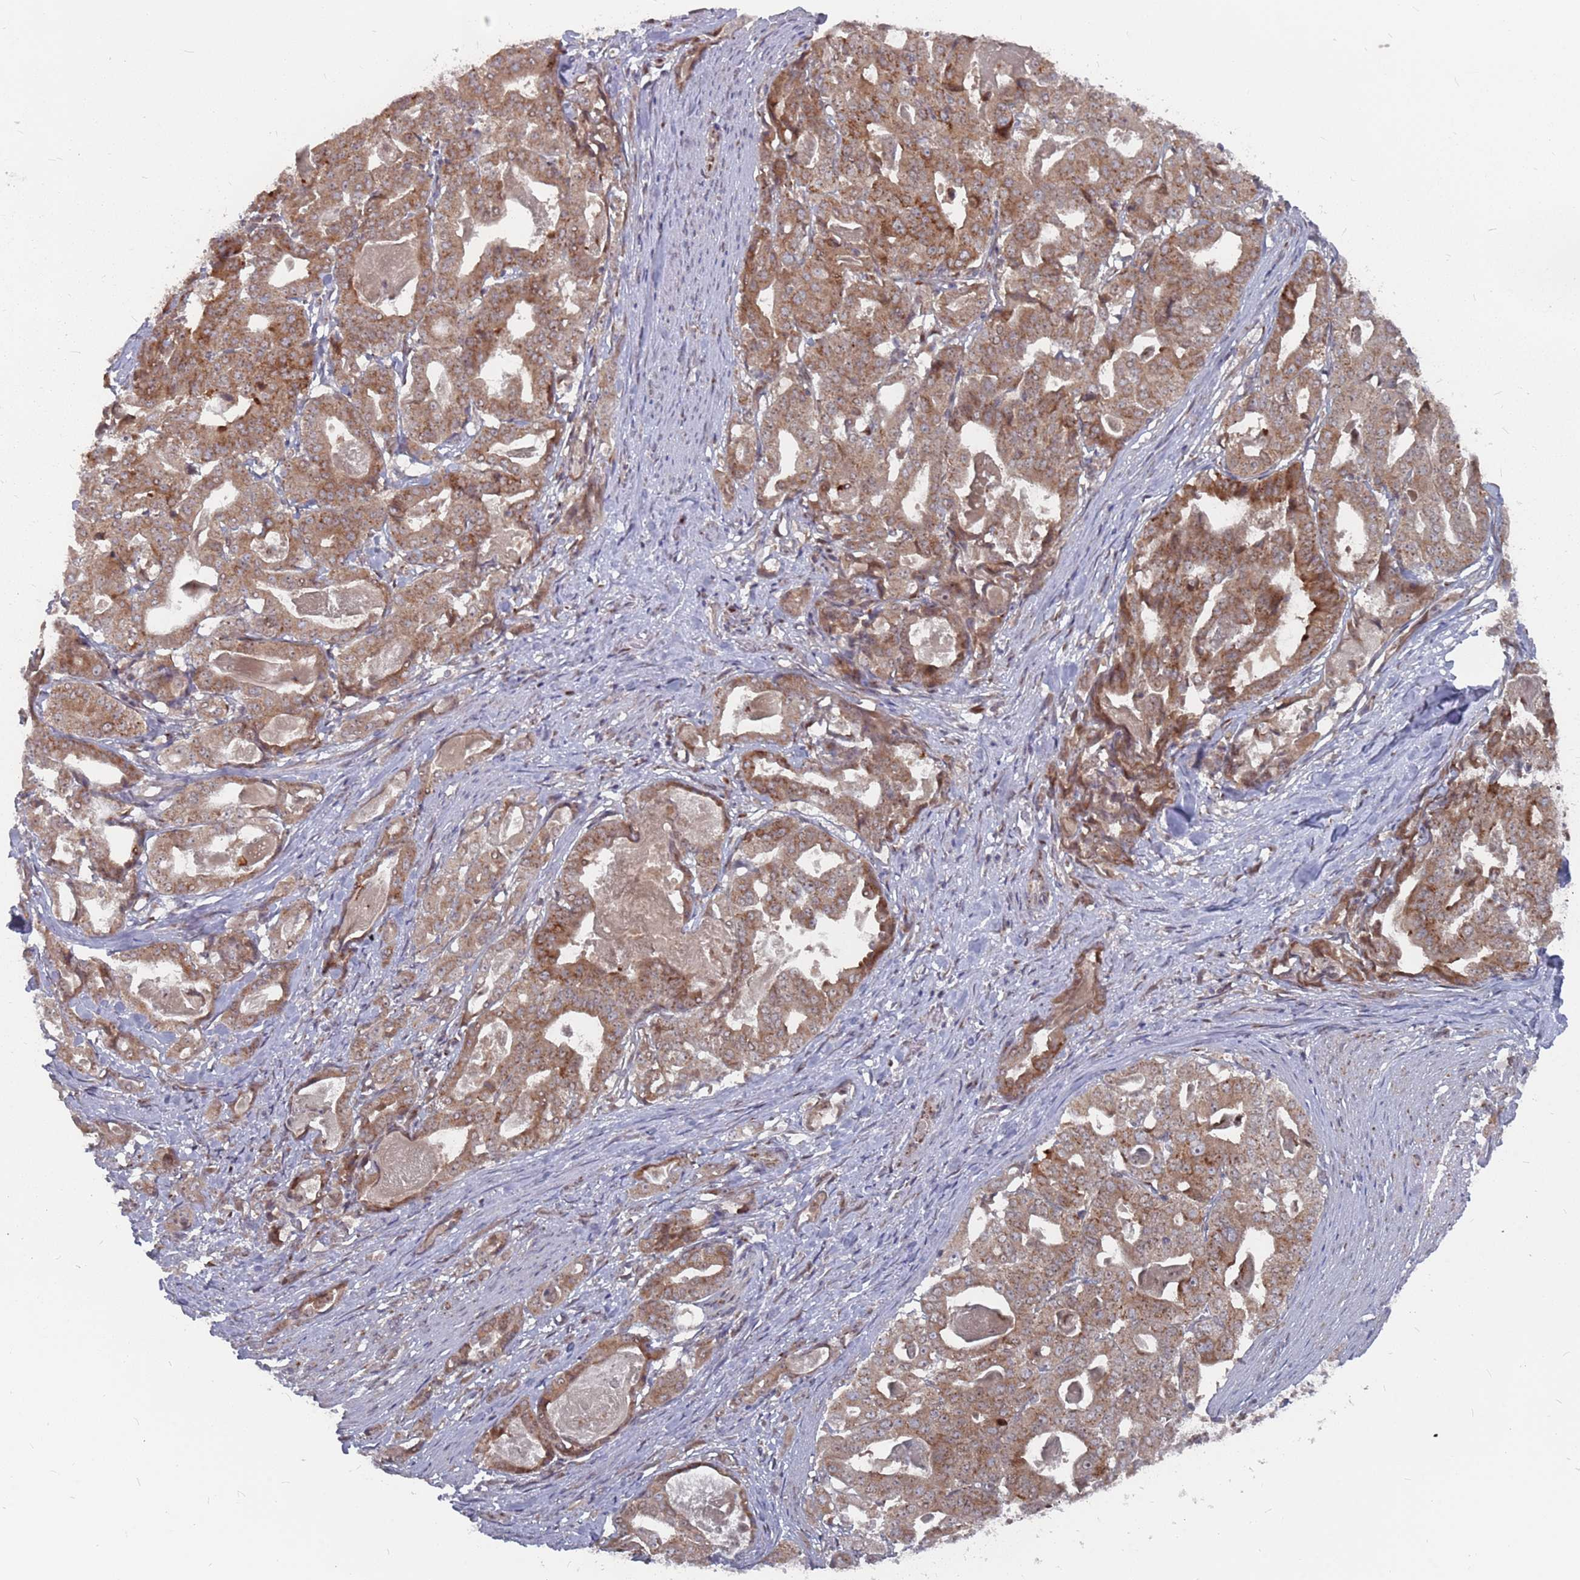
{"staining": {"intensity": "moderate", "quantity": ">75%", "location": "cytoplasmic/membranous"}, "tissue": "stomach cancer", "cell_type": "Tumor cells", "image_type": "cancer", "snomed": [{"axis": "morphology", "description": "Adenocarcinoma, NOS"}, {"axis": "topography", "description": "Stomach"}], "caption": "Tumor cells exhibit moderate cytoplasmic/membranous positivity in about >75% of cells in stomach adenocarcinoma.", "gene": "FMO4", "patient": {"sex": "male", "age": 48}}